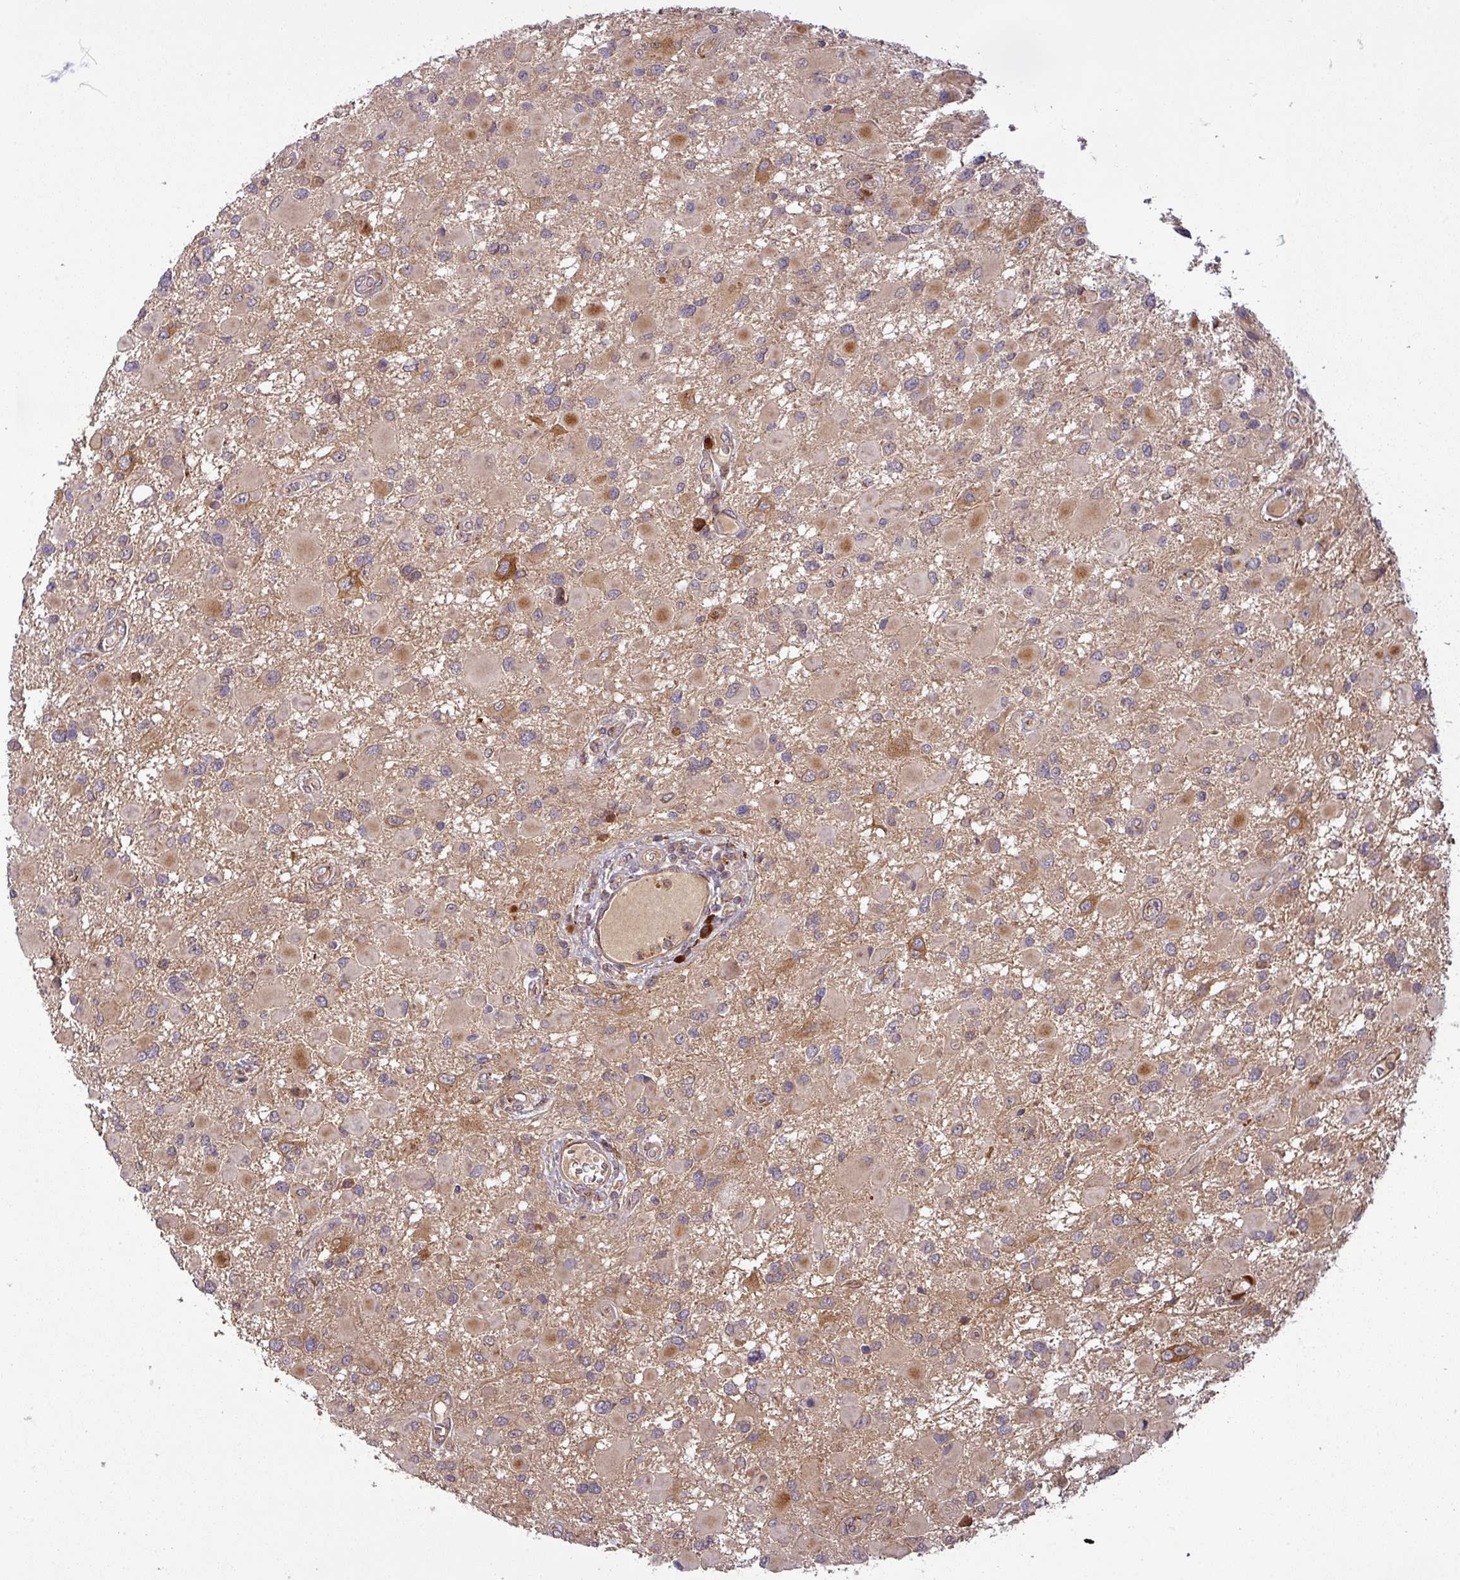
{"staining": {"intensity": "strong", "quantity": "<25%", "location": "cytoplasmic/membranous"}, "tissue": "glioma", "cell_type": "Tumor cells", "image_type": "cancer", "snomed": [{"axis": "morphology", "description": "Glioma, malignant, High grade"}, {"axis": "topography", "description": "Brain"}], "caption": "Strong cytoplasmic/membranous positivity is seen in approximately <25% of tumor cells in malignant high-grade glioma.", "gene": "ART1", "patient": {"sex": "male", "age": 53}}